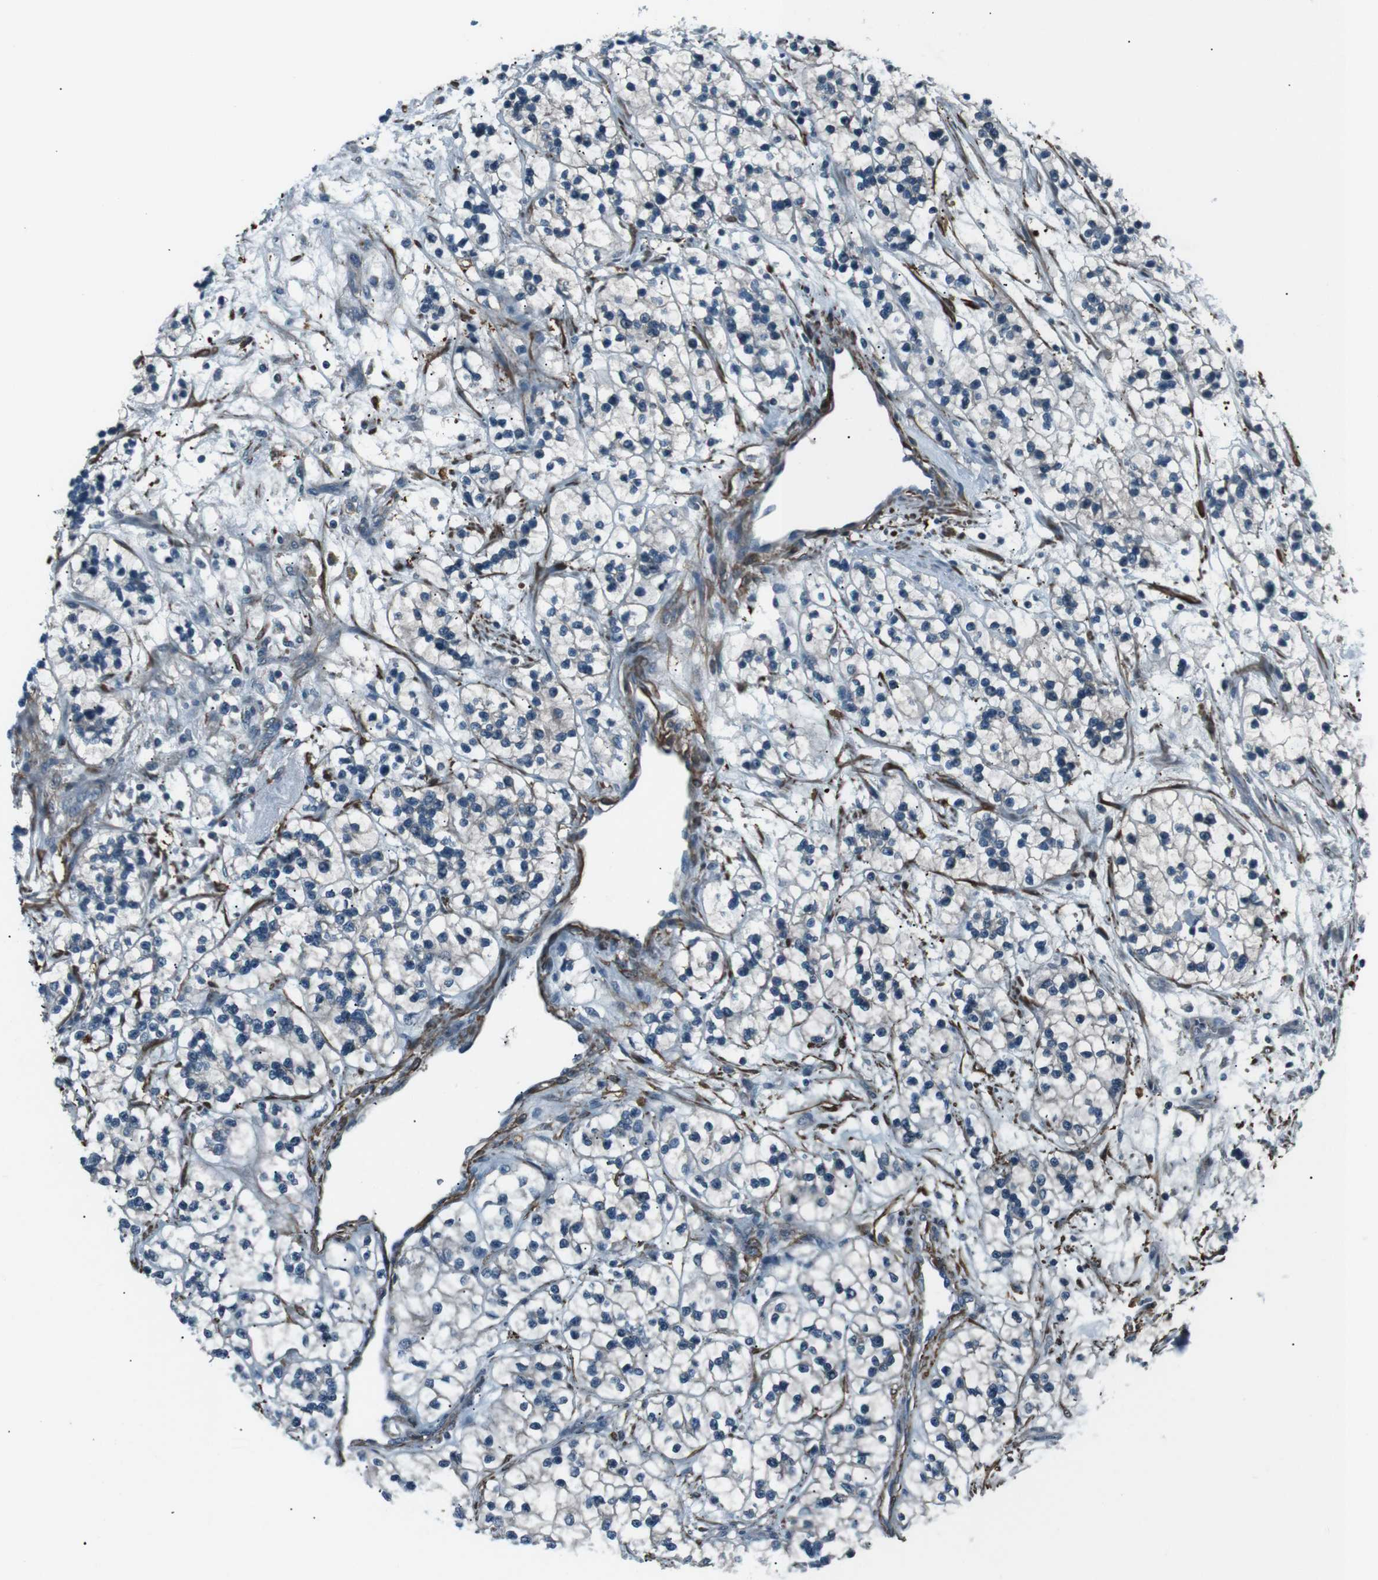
{"staining": {"intensity": "negative", "quantity": "none", "location": "none"}, "tissue": "renal cancer", "cell_type": "Tumor cells", "image_type": "cancer", "snomed": [{"axis": "morphology", "description": "Adenocarcinoma, NOS"}, {"axis": "topography", "description": "Kidney"}], "caption": "Immunohistochemical staining of renal adenocarcinoma demonstrates no significant positivity in tumor cells. (IHC, brightfield microscopy, high magnification).", "gene": "PDLIM5", "patient": {"sex": "female", "age": 57}}